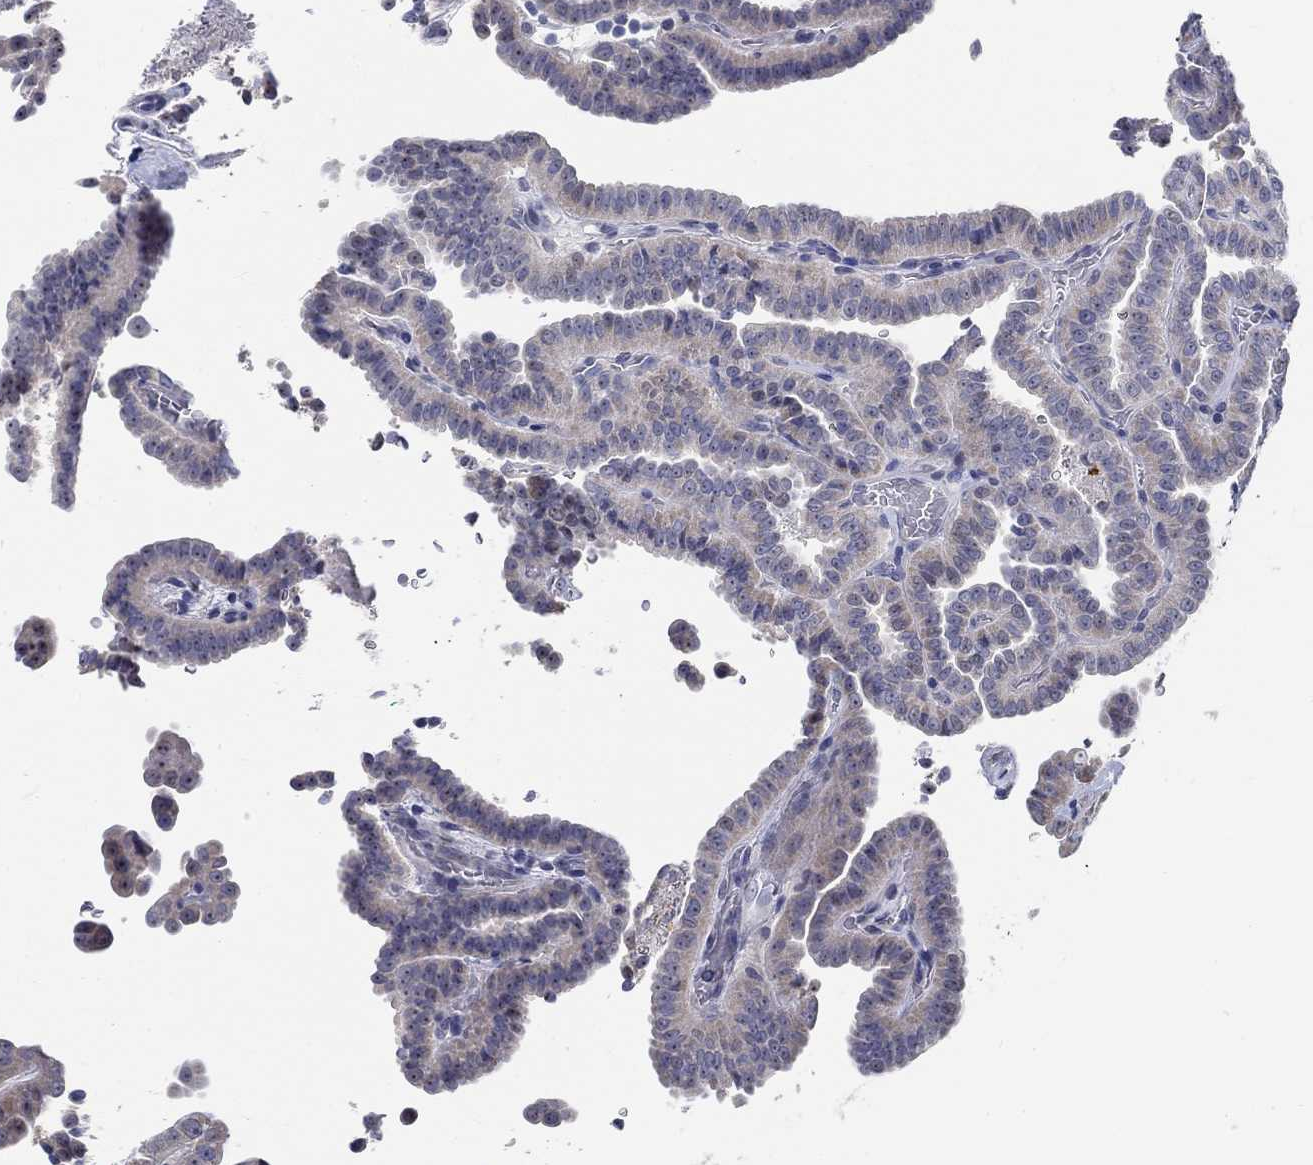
{"staining": {"intensity": "weak", "quantity": "25%-75%", "location": "cytoplasmic/membranous"}, "tissue": "thyroid cancer", "cell_type": "Tumor cells", "image_type": "cancer", "snomed": [{"axis": "morphology", "description": "Papillary adenocarcinoma, NOS"}, {"axis": "topography", "description": "Thyroid gland"}], "caption": "Thyroid papillary adenocarcinoma stained for a protein exhibits weak cytoplasmic/membranous positivity in tumor cells. (DAB (3,3'-diaminobenzidine) IHC, brown staining for protein, blue staining for nuclei).", "gene": "SMIM18", "patient": {"sex": "female", "age": 39}}